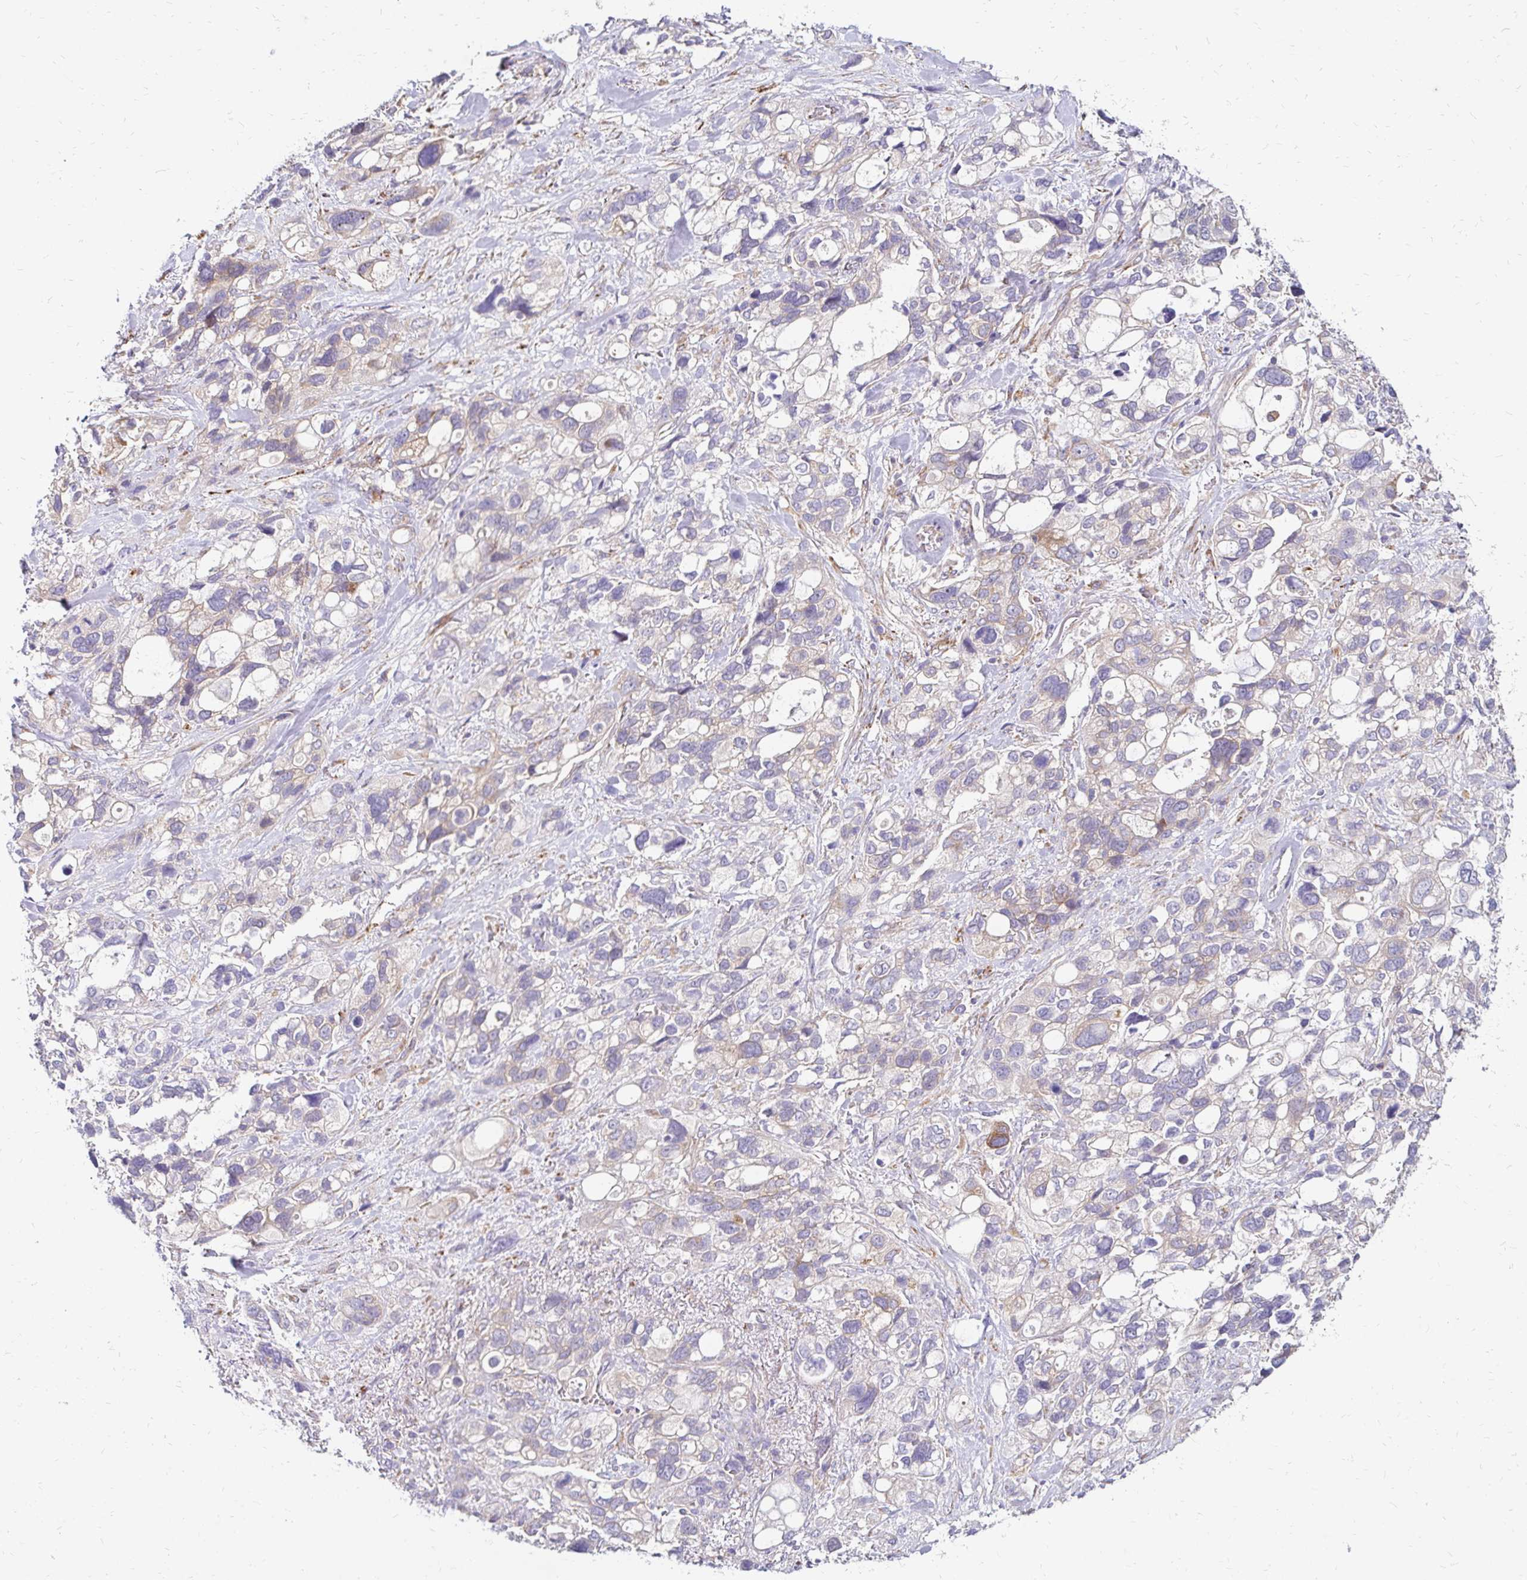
{"staining": {"intensity": "negative", "quantity": "none", "location": "none"}, "tissue": "stomach cancer", "cell_type": "Tumor cells", "image_type": "cancer", "snomed": [{"axis": "morphology", "description": "Adenocarcinoma, NOS"}, {"axis": "topography", "description": "Stomach, upper"}], "caption": "Stomach cancer (adenocarcinoma) stained for a protein using IHC demonstrates no expression tumor cells.", "gene": "IDUA", "patient": {"sex": "female", "age": 81}}